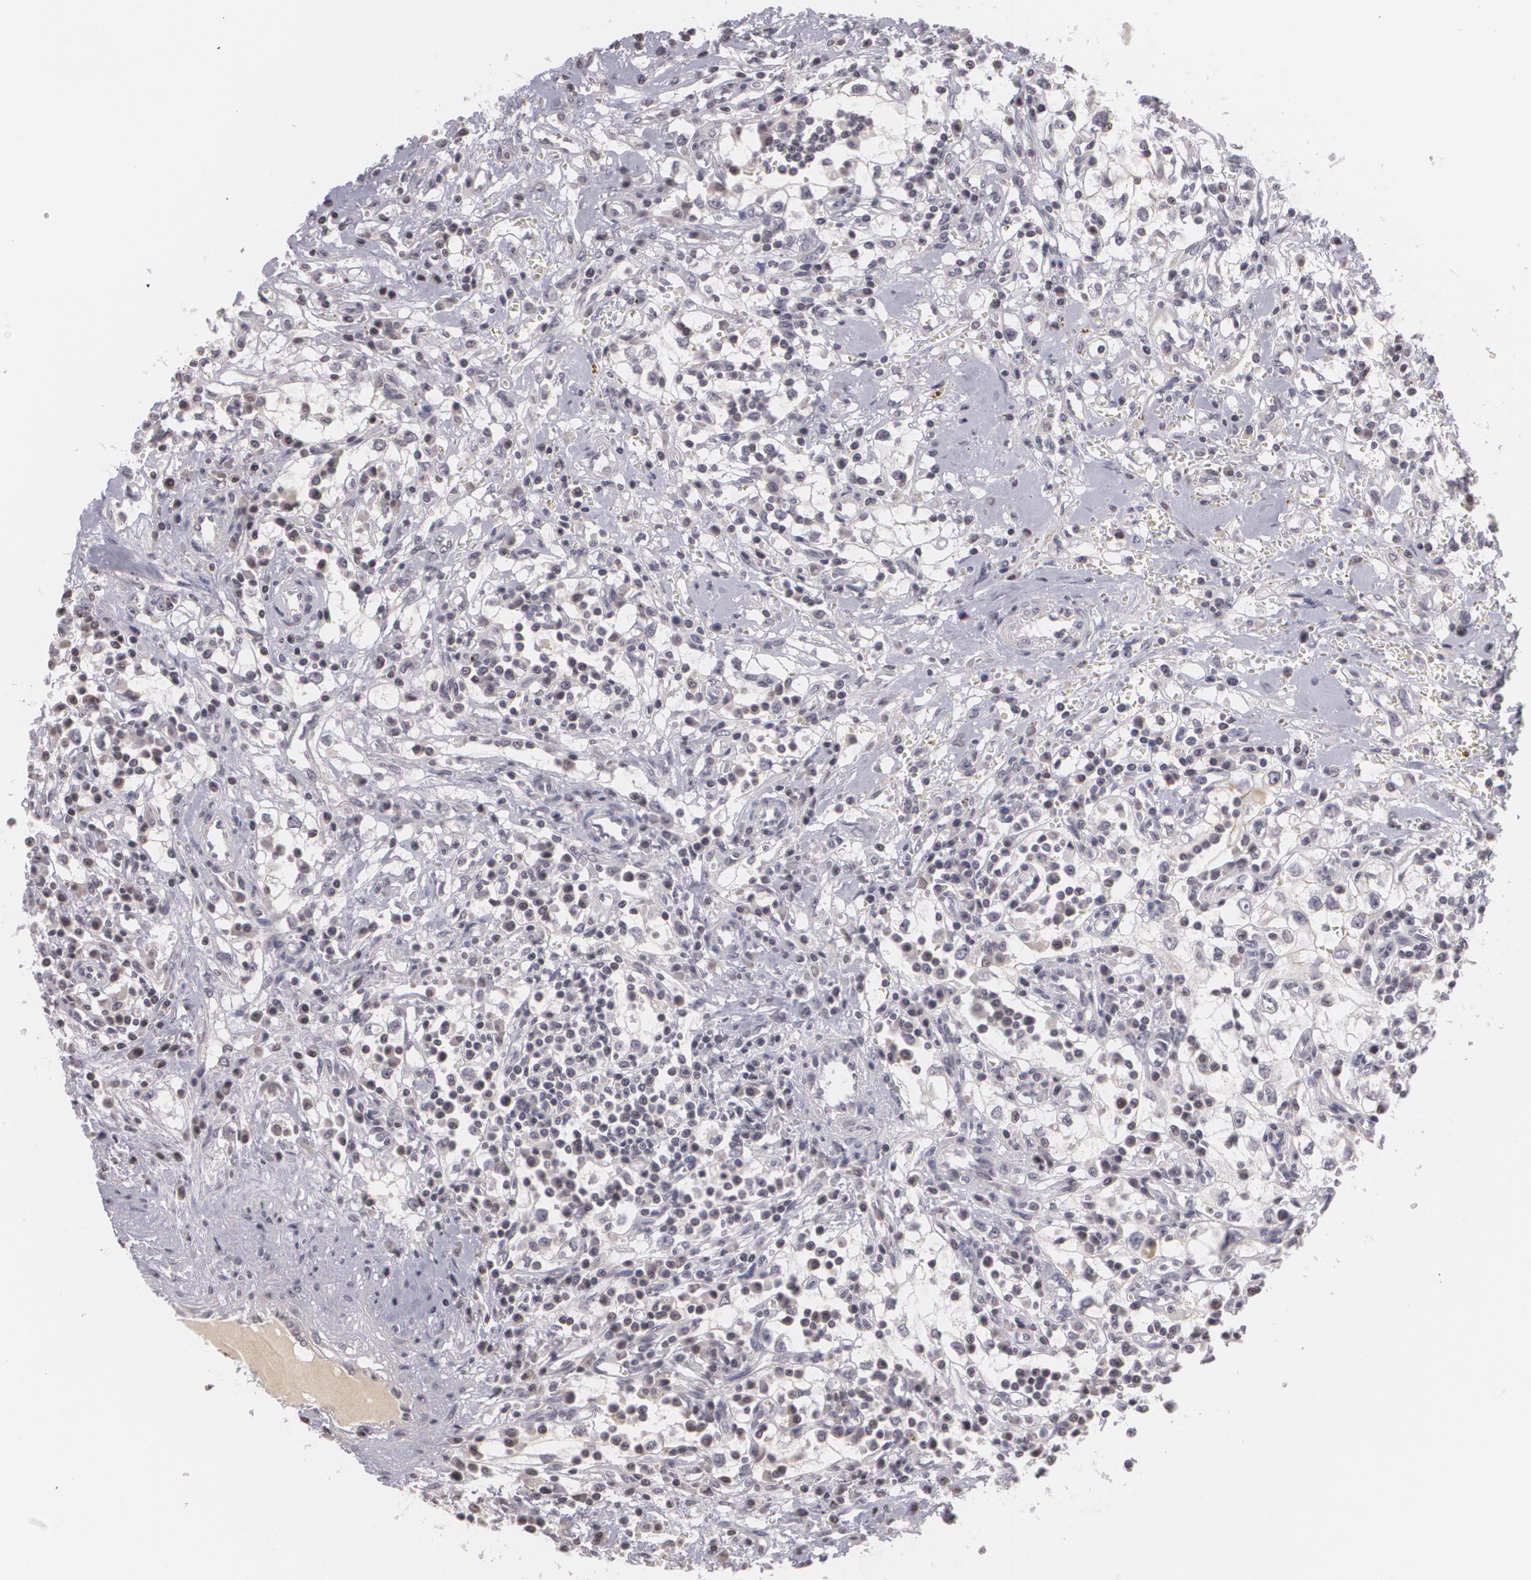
{"staining": {"intensity": "negative", "quantity": "none", "location": "none"}, "tissue": "renal cancer", "cell_type": "Tumor cells", "image_type": "cancer", "snomed": [{"axis": "morphology", "description": "Adenocarcinoma, NOS"}, {"axis": "topography", "description": "Kidney"}], "caption": "Protein analysis of renal cancer shows no significant staining in tumor cells.", "gene": "MUC1", "patient": {"sex": "male", "age": 82}}